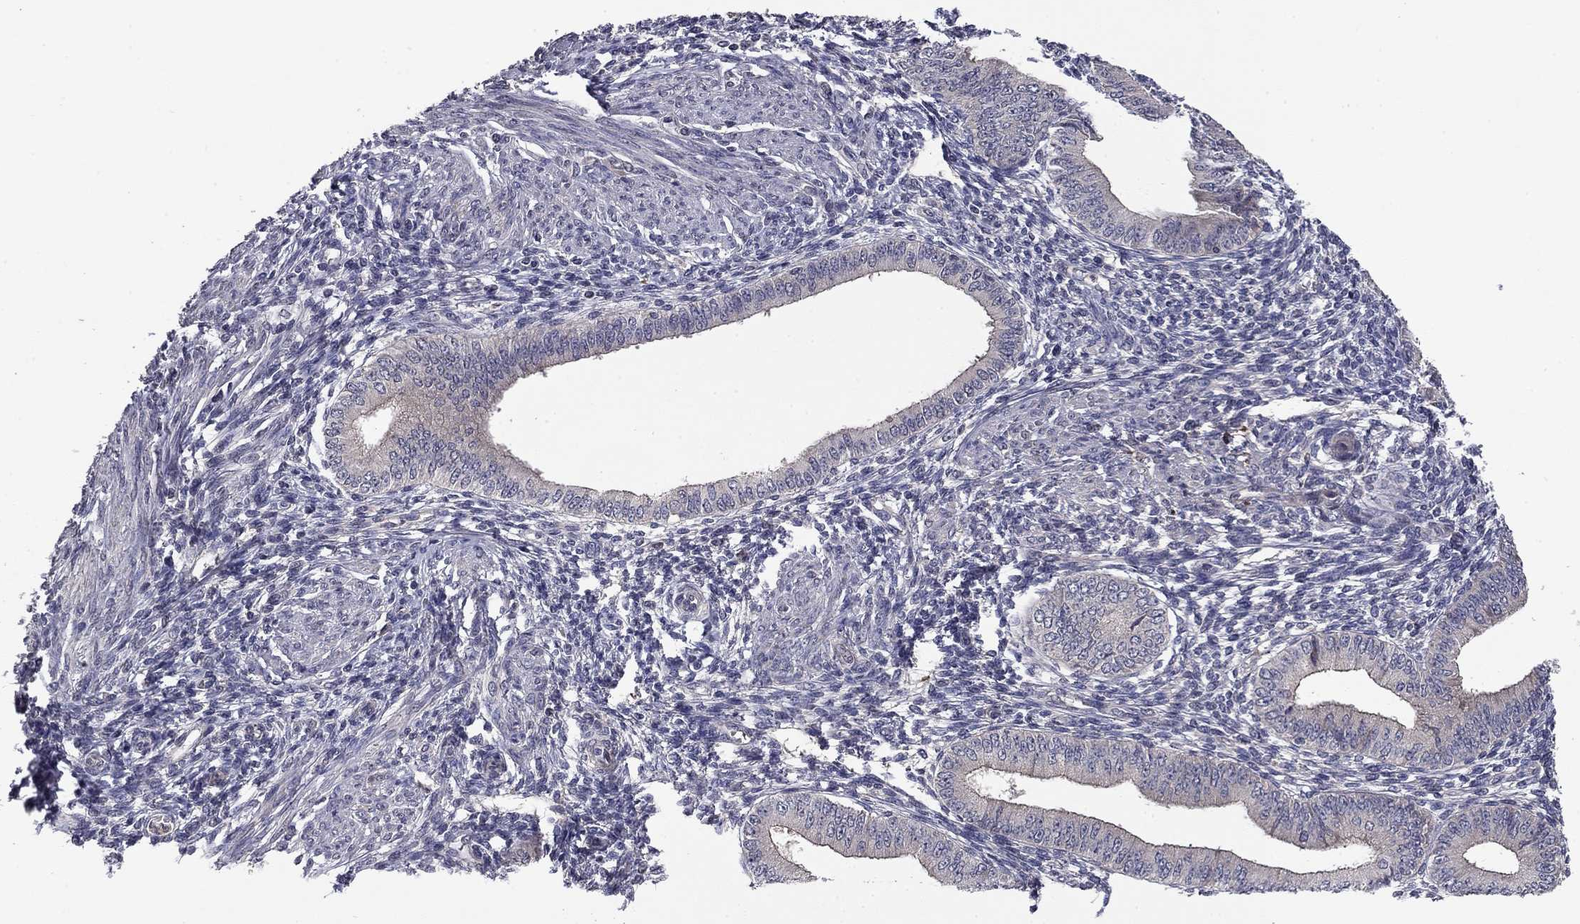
{"staining": {"intensity": "weak", "quantity": "25%-75%", "location": "cytoplasmic/membranous"}, "tissue": "endometrium", "cell_type": "Cells in endometrial stroma", "image_type": "normal", "snomed": [{"axis": "morphology", "description": "Normal tissue, NOS"}, {"axis": "topography", "description": "Endometrium"}], "caption": "Protein staining exhibits weak cytoplasmic/membranous positivity in about 25%-75% of cells in endometrial stroma in benign endometrium. The staining is performed using DAB brown chromogen to label protein expression. The nuclei are counter-stained blue using hematoxylin.", "gene": "PROS1", "patient": {"sex": "female", "age": 42}}